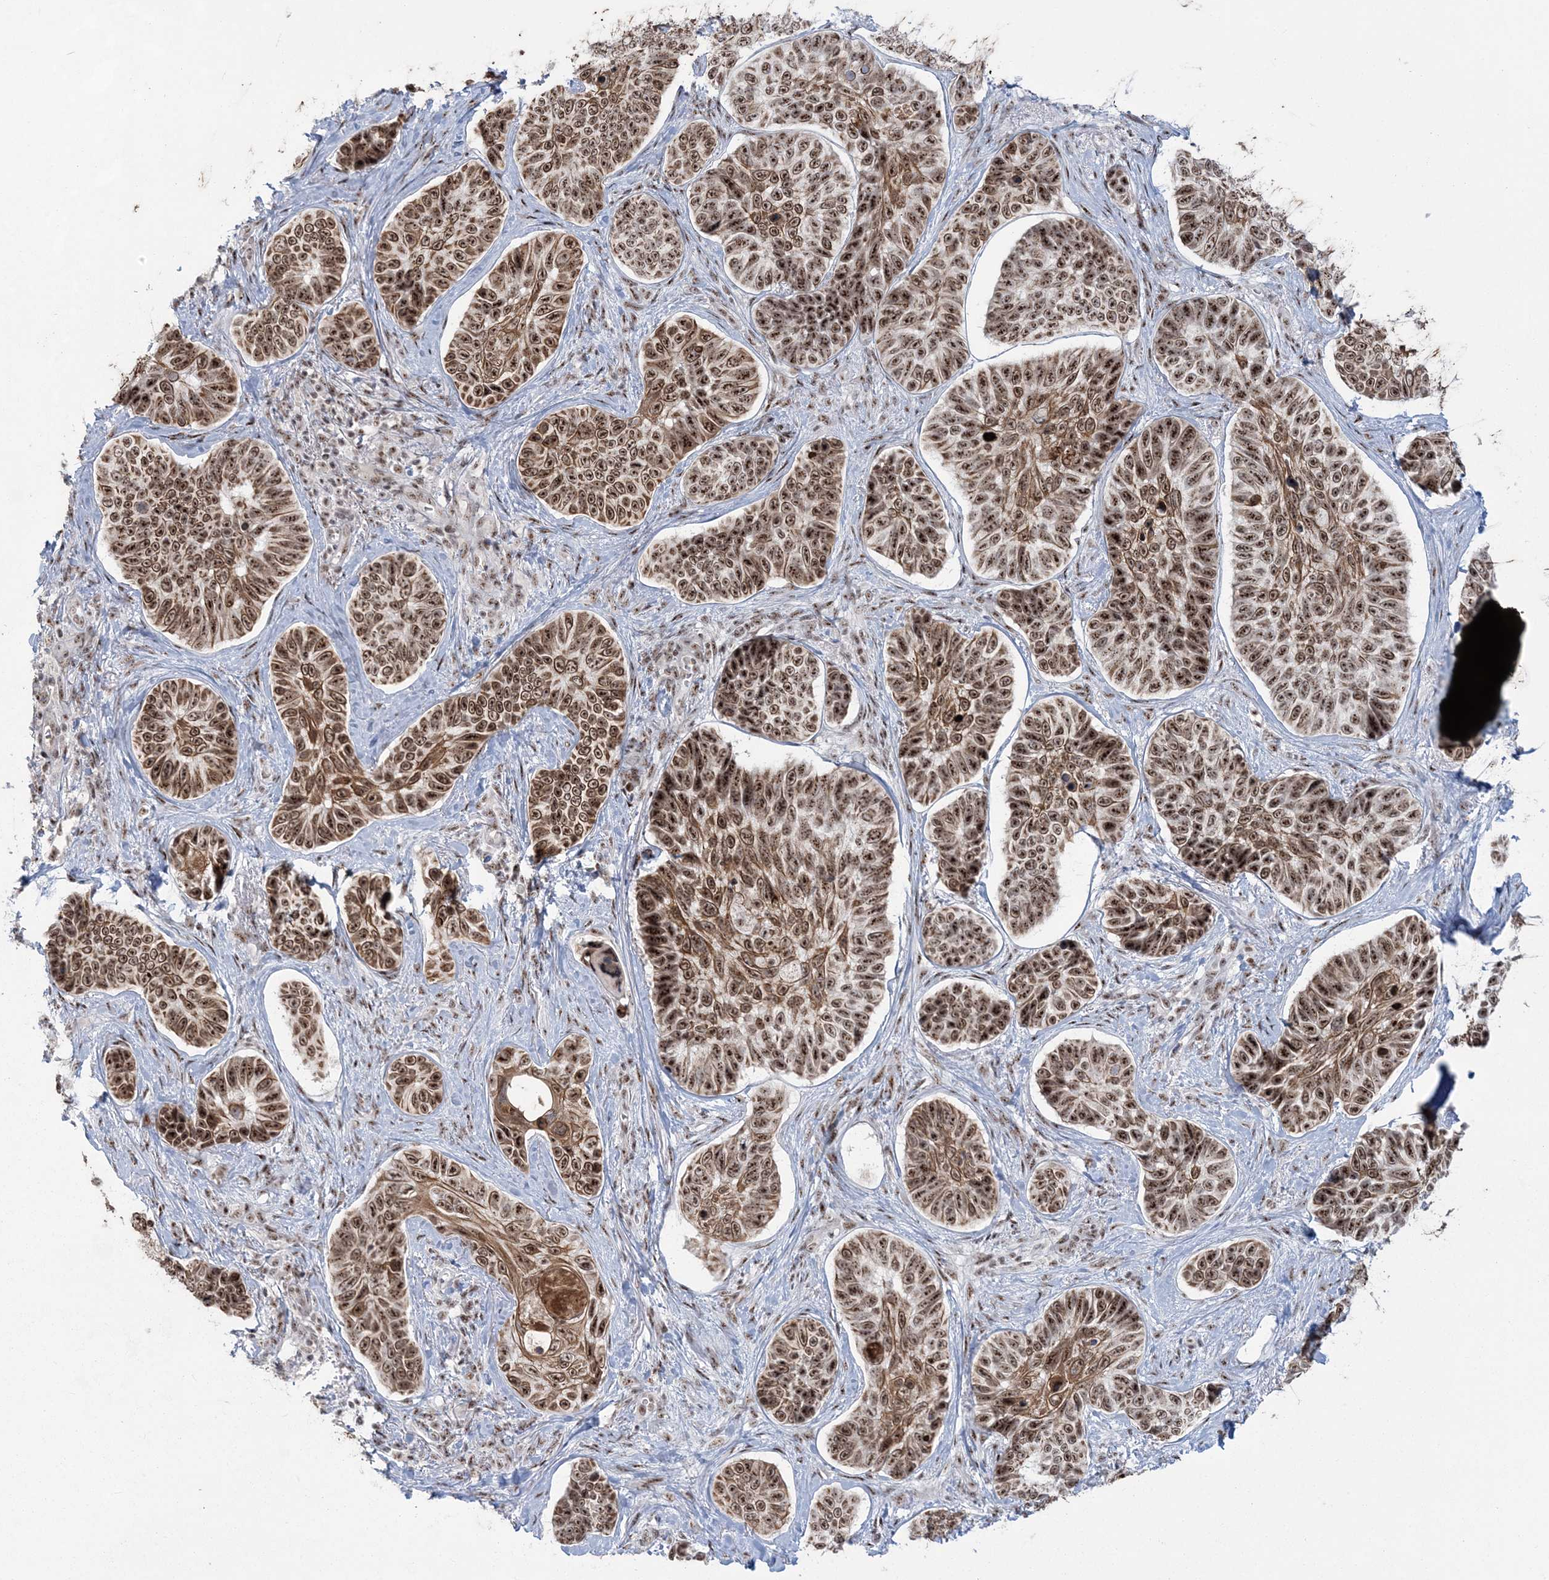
{"staining": {"intensity": "moderate", "quantity": ">75%", "location": "cytoplasmic/membranous,nuclear"}, "tissue": "skin cancer", "cell_type": "Tumor cells", "image_type": "cancer", "snomed": [{"axis": "morphology", "description": "Basal cell carcinoma"}, {"axis": "topography", "description": "Skin"}], "caption": "Approximately >75% of tumor cells in human skin basal cell carcinoma display moderate cytoplasmic/membranous and nuclear protein staining as visualized by brown immunohistochemical staining.", "gene": "KDM6B", "patient": {"sex": "male", "age": 62}}